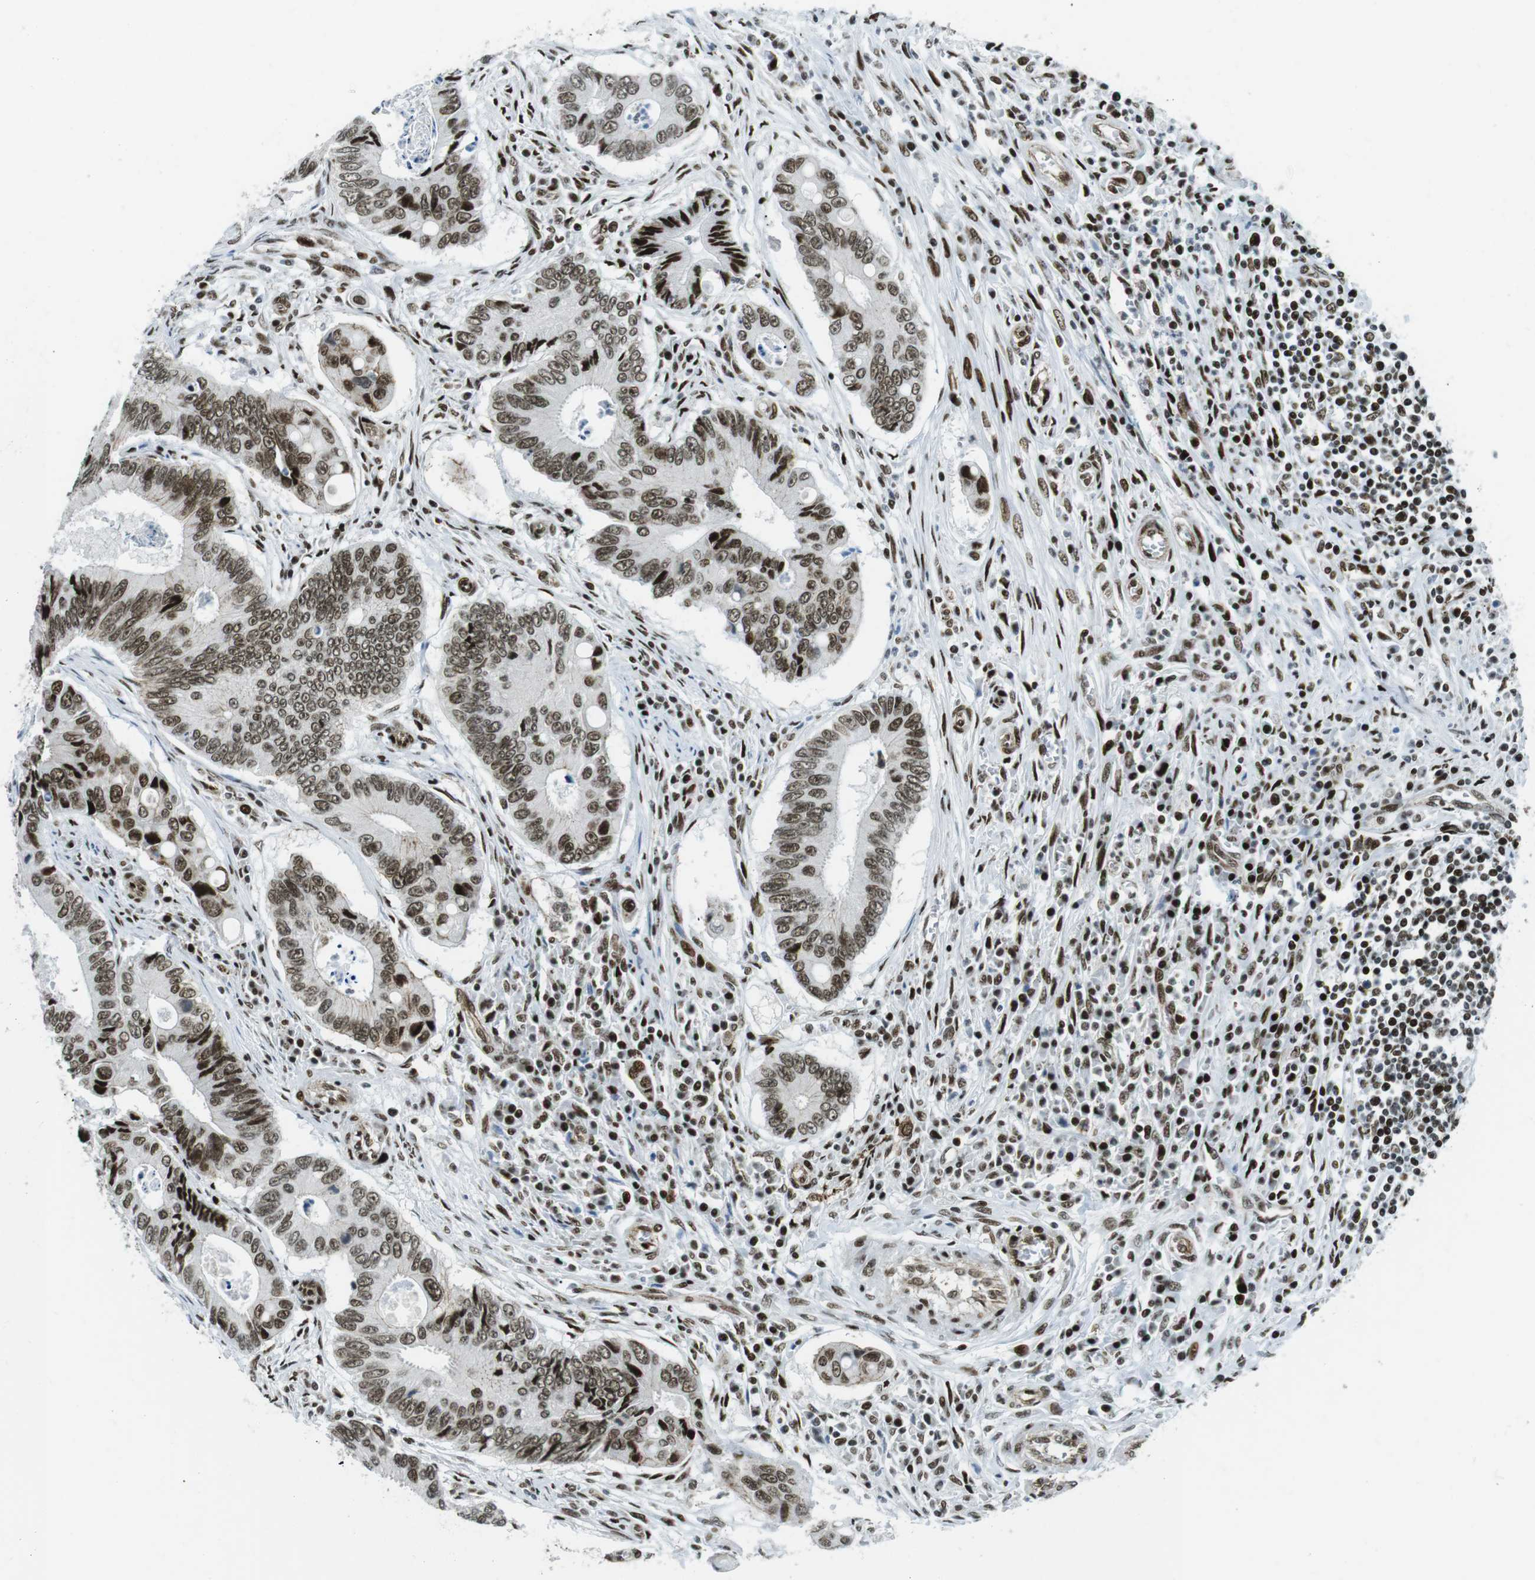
{"staining": {"intensity": "moderate", "quantity": ">75%", "location": "nuclear"}, "tissue": "colorectal cancer", "cell_type": "Tumor cells", "image_type": "cancer", "snomed": [{"axis": "morphology", "description": "Inflammation, NOS"}, {"axis": "morphology", "description": "Adenocarcinoma, NOS"}, {"axis": "topography", "description": "Colon"}], "caption": "High-power microscopy captured an immunohistochemistry (IHC) image of adenocarcinoma (colorectal), revealing moderate nuclear positivity in approximately >75% of tumor cells.", "gene": "ARID1A", "patient": {"sex": "male", "age": 72}}